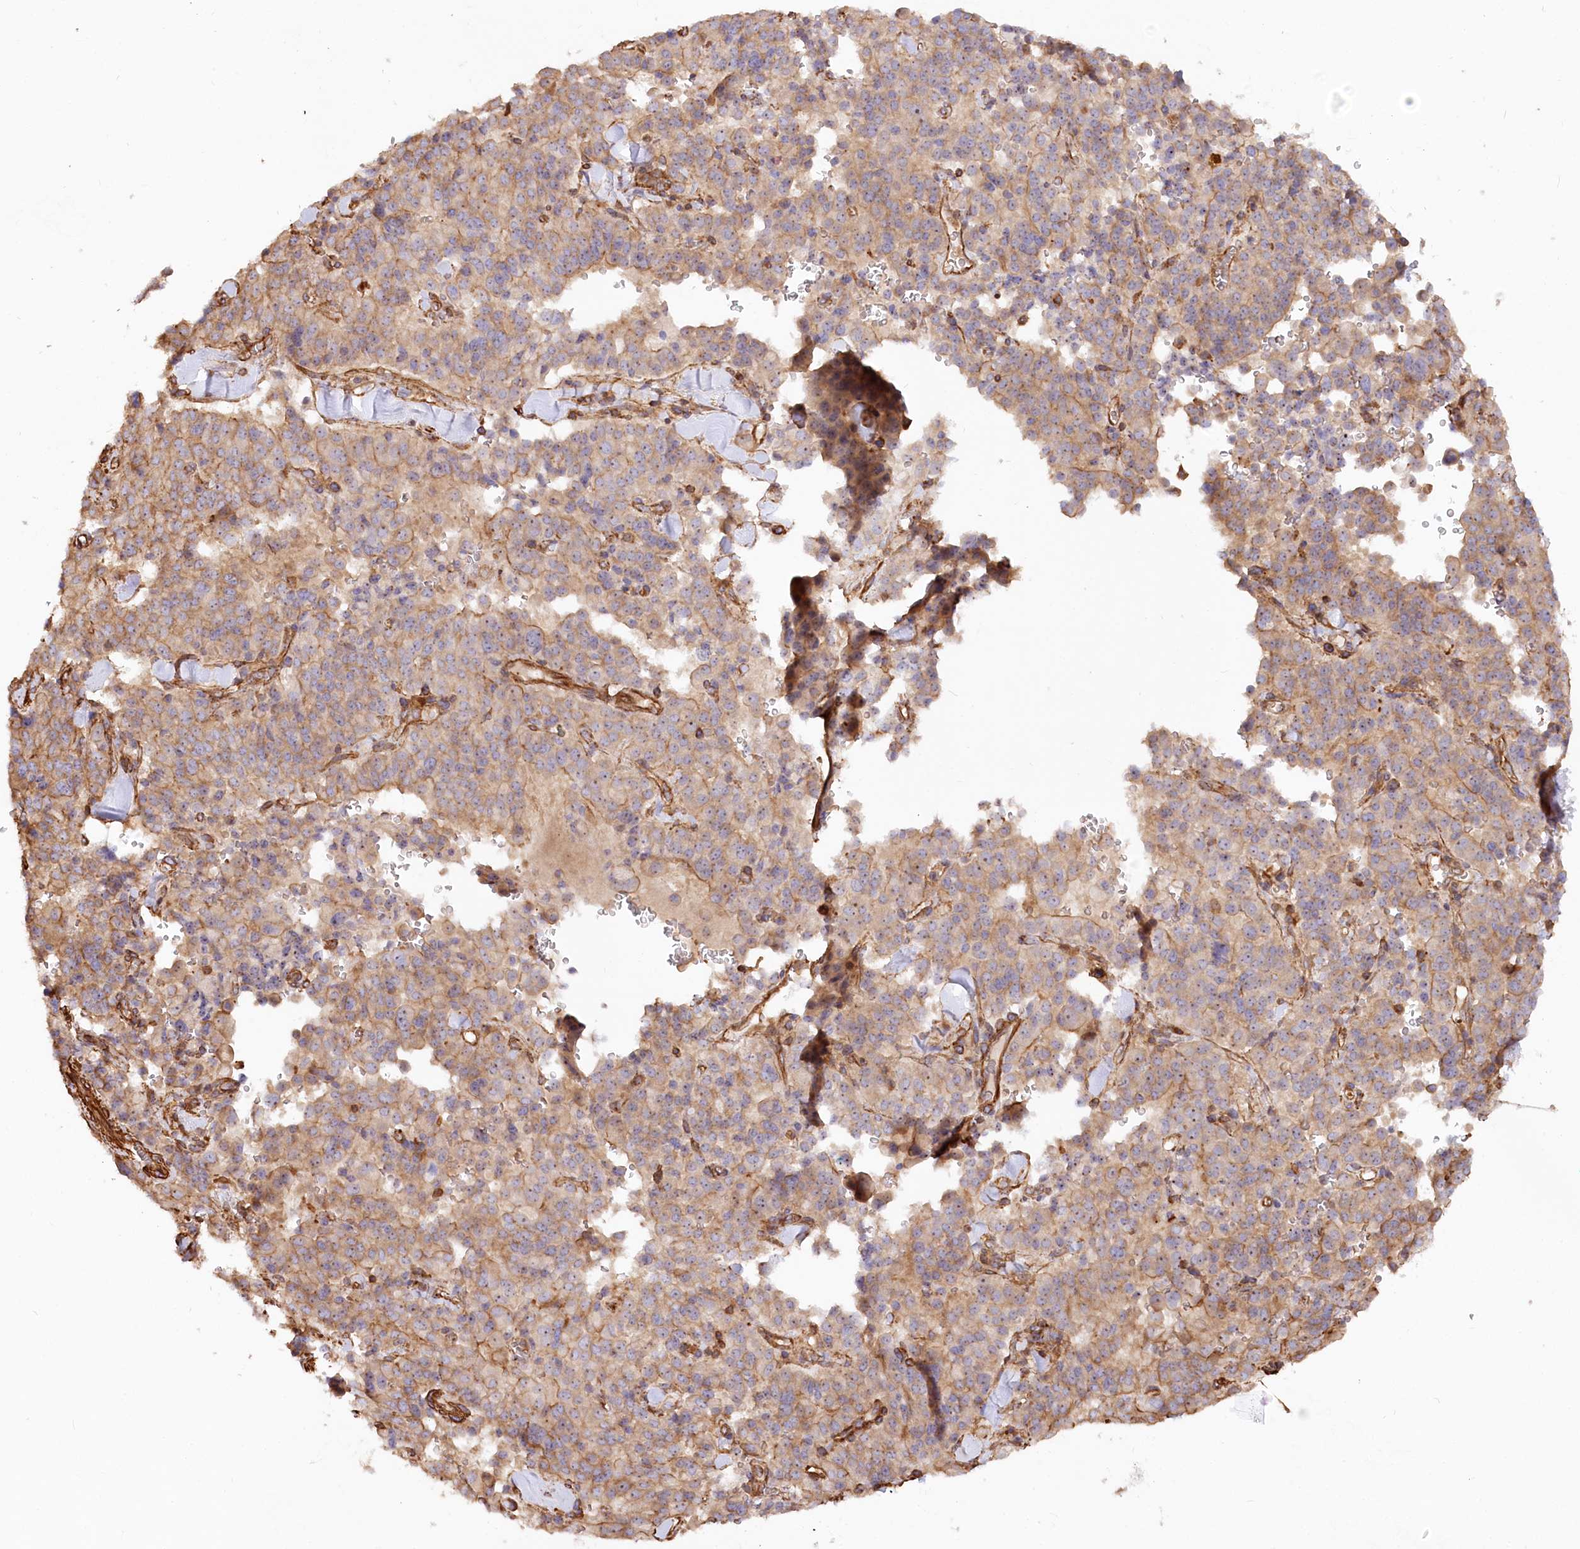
{"staining": {"intensity": "moderate", "quantity": ">75%", "location": "cytoplasmic/membranous"}, "tissue": "pancreatic cancer", "cell_type": "Tumor cells", "image_type": "cancer", "snomed": [{"axis": "morphology", "description": "Adenocarcinoma, NOS"}, {"axis": "topography", "description": "Pancreas"}], "caption": "About >75% of tumor cells in human adenocarcinoma (pancreatic) demonstrate moderate cytoplasmic/membranous protein expression as visualized by brown immunohistochemical staining.", "gene": "WDR36", "patient": {"sex": "male", "age": 65}}